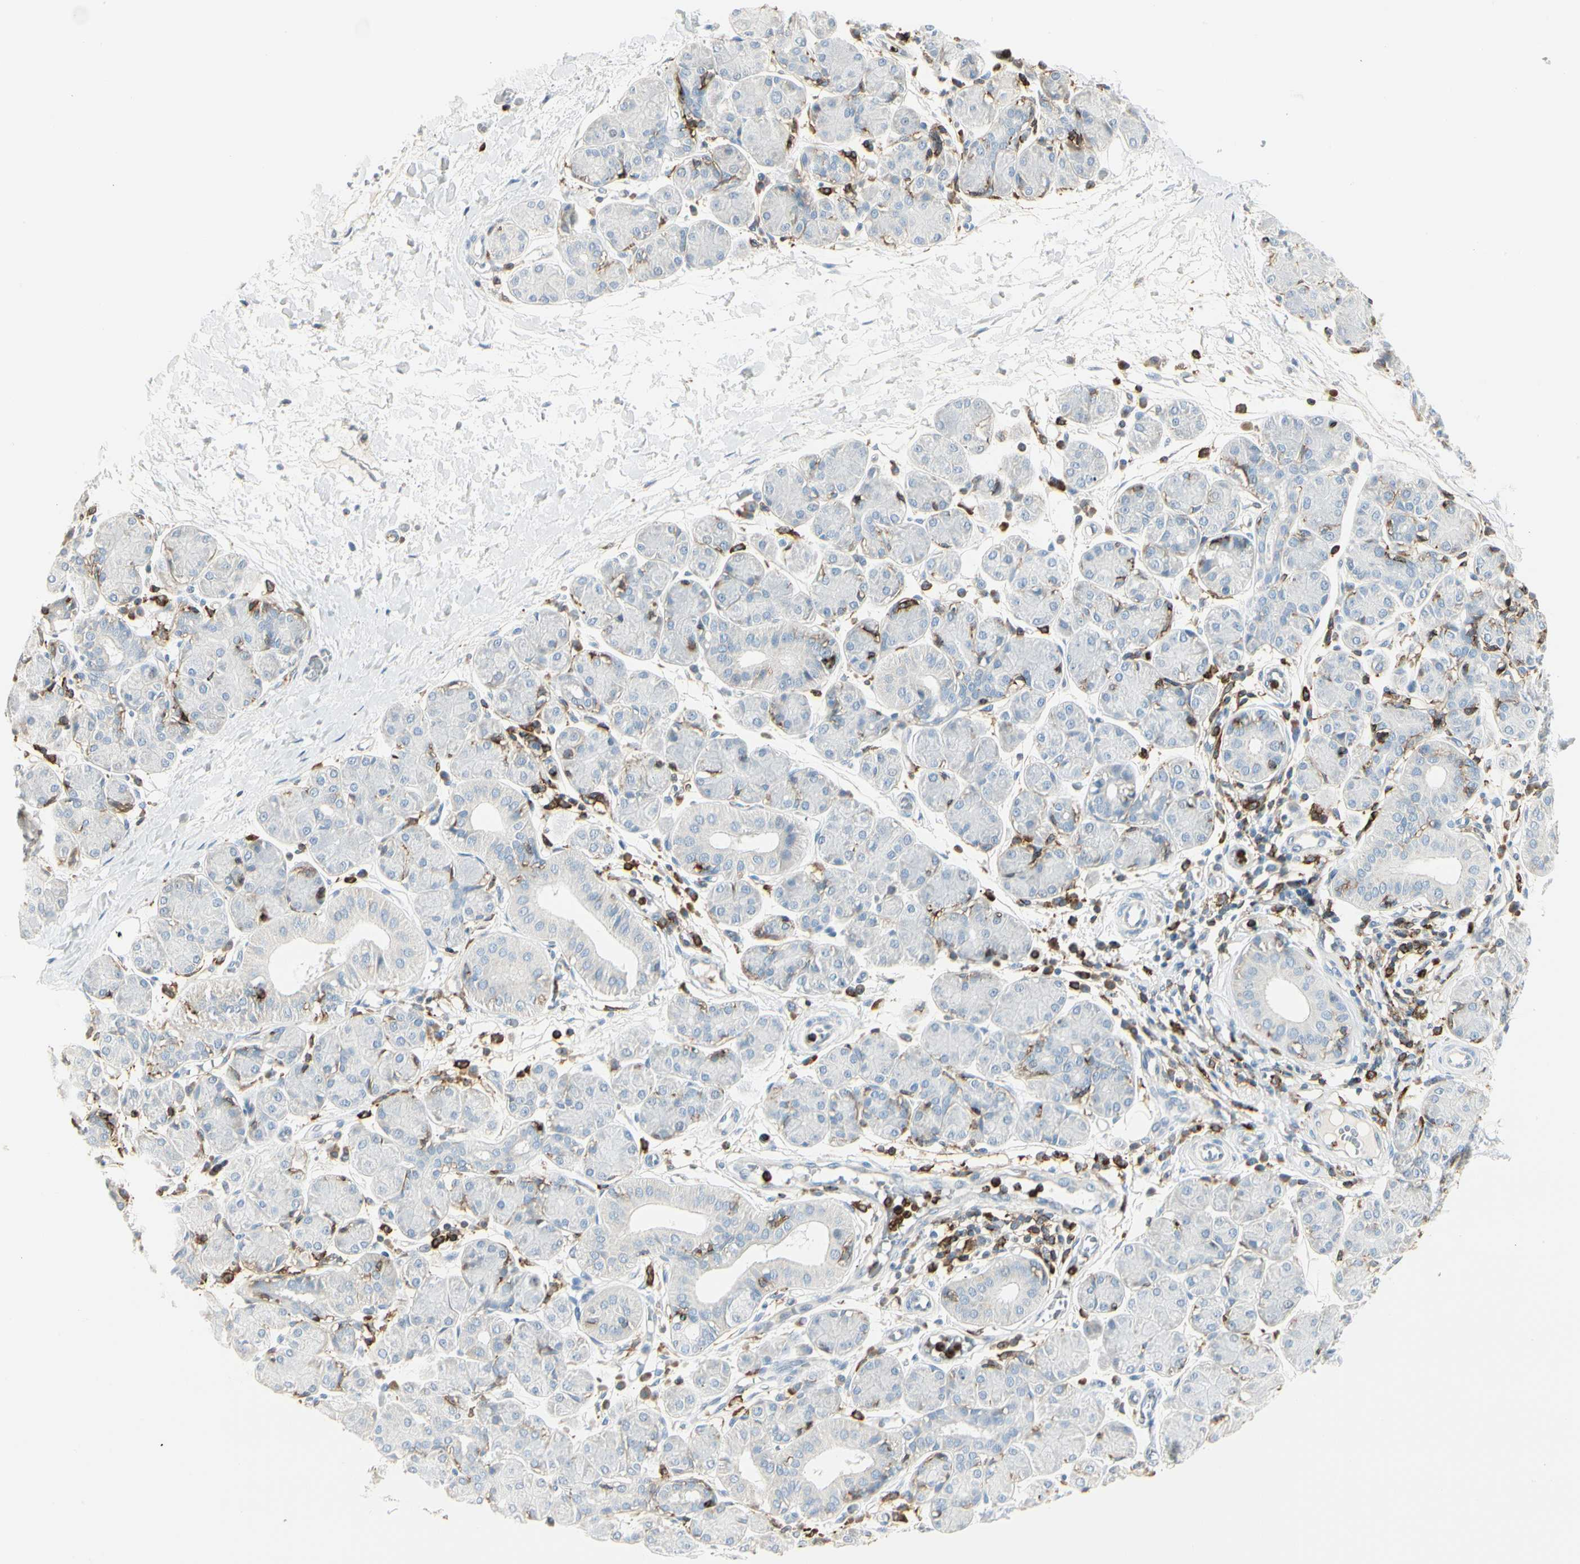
{"staining": {"intensity": "negative", "quantity": "none", "location": "none"}, "tissue": "salivary gland", "cell_type": "Glandular cells", "image_type": "normal", "snomed": [{"axis": "morphology", "description": "Normal tissue, NOS"}, {"axis": "morphology", "description": "Inflammation, NOS"}, {"axis": "topography", "description": "Lymph node"}, {"axis": "topography", "description": "Salivary gland"}], "caption": "This is an IHC image of unremarkable salivary gland. There is no expression in glandular cells.", "gene": "ITGB2", "patient": {"sex": "male", "age": 3}}